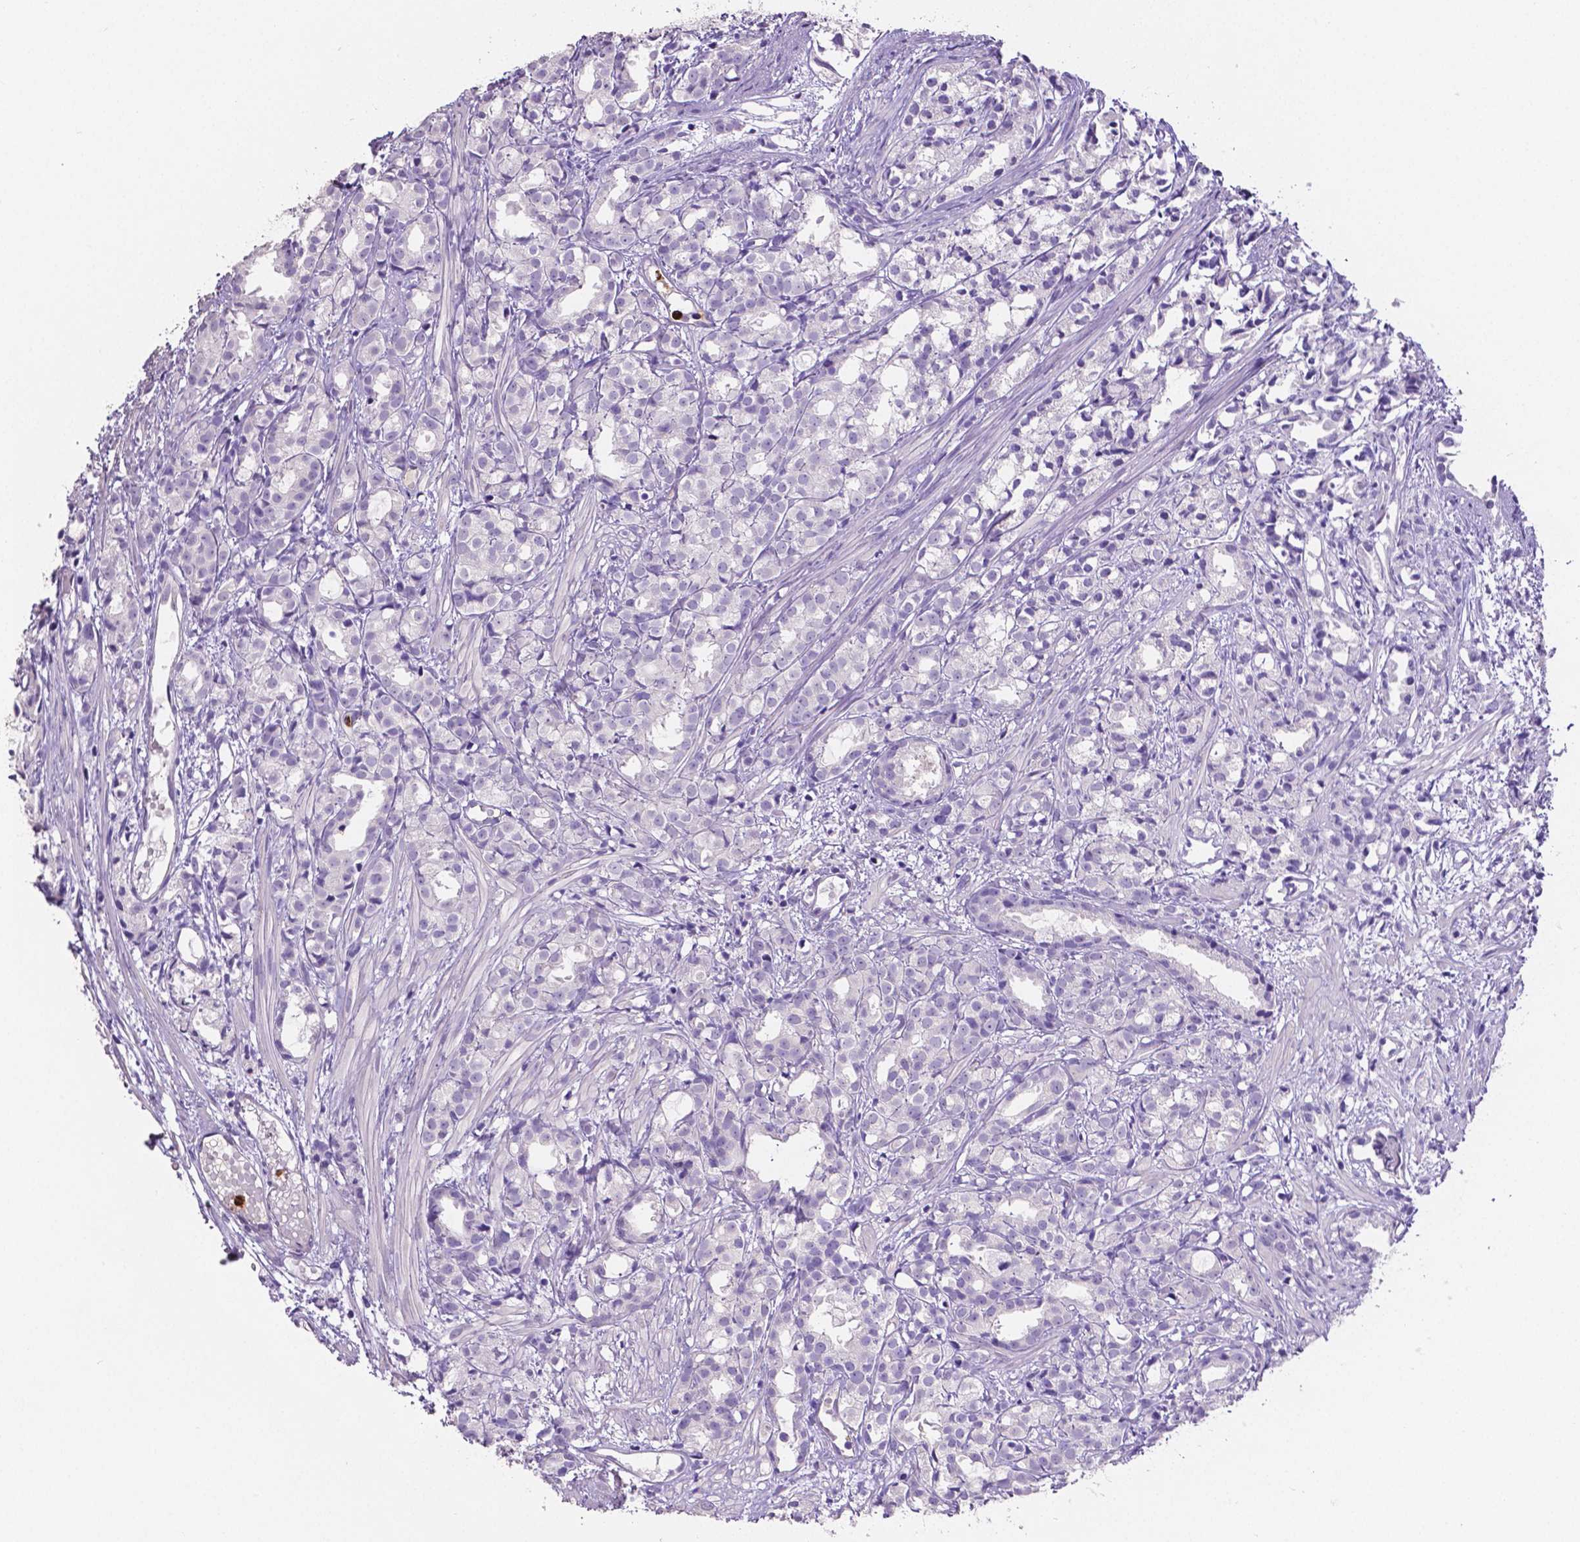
{"staining": {"intensity": "negative", "quantity": "none", "location": "none"}, "tissue": "prostate cancer", "cell_type": "Tumor cells", "image_type": "cancer", "snomed": [{"axis": "morphology", "description": "Adenocarcinoma, High grade"}, {"axis": "topography", "description": "Prostate"}], "caption": "This image is of adenocarcinoma (high-grade) (prostate) stained with immunohistochemistry to label a protein in brown with the nuclei are counter-stained blue. There is no staining in tumor cells.", "gene": "MMP9", "patient": {"sex": "male", "age": 79}}